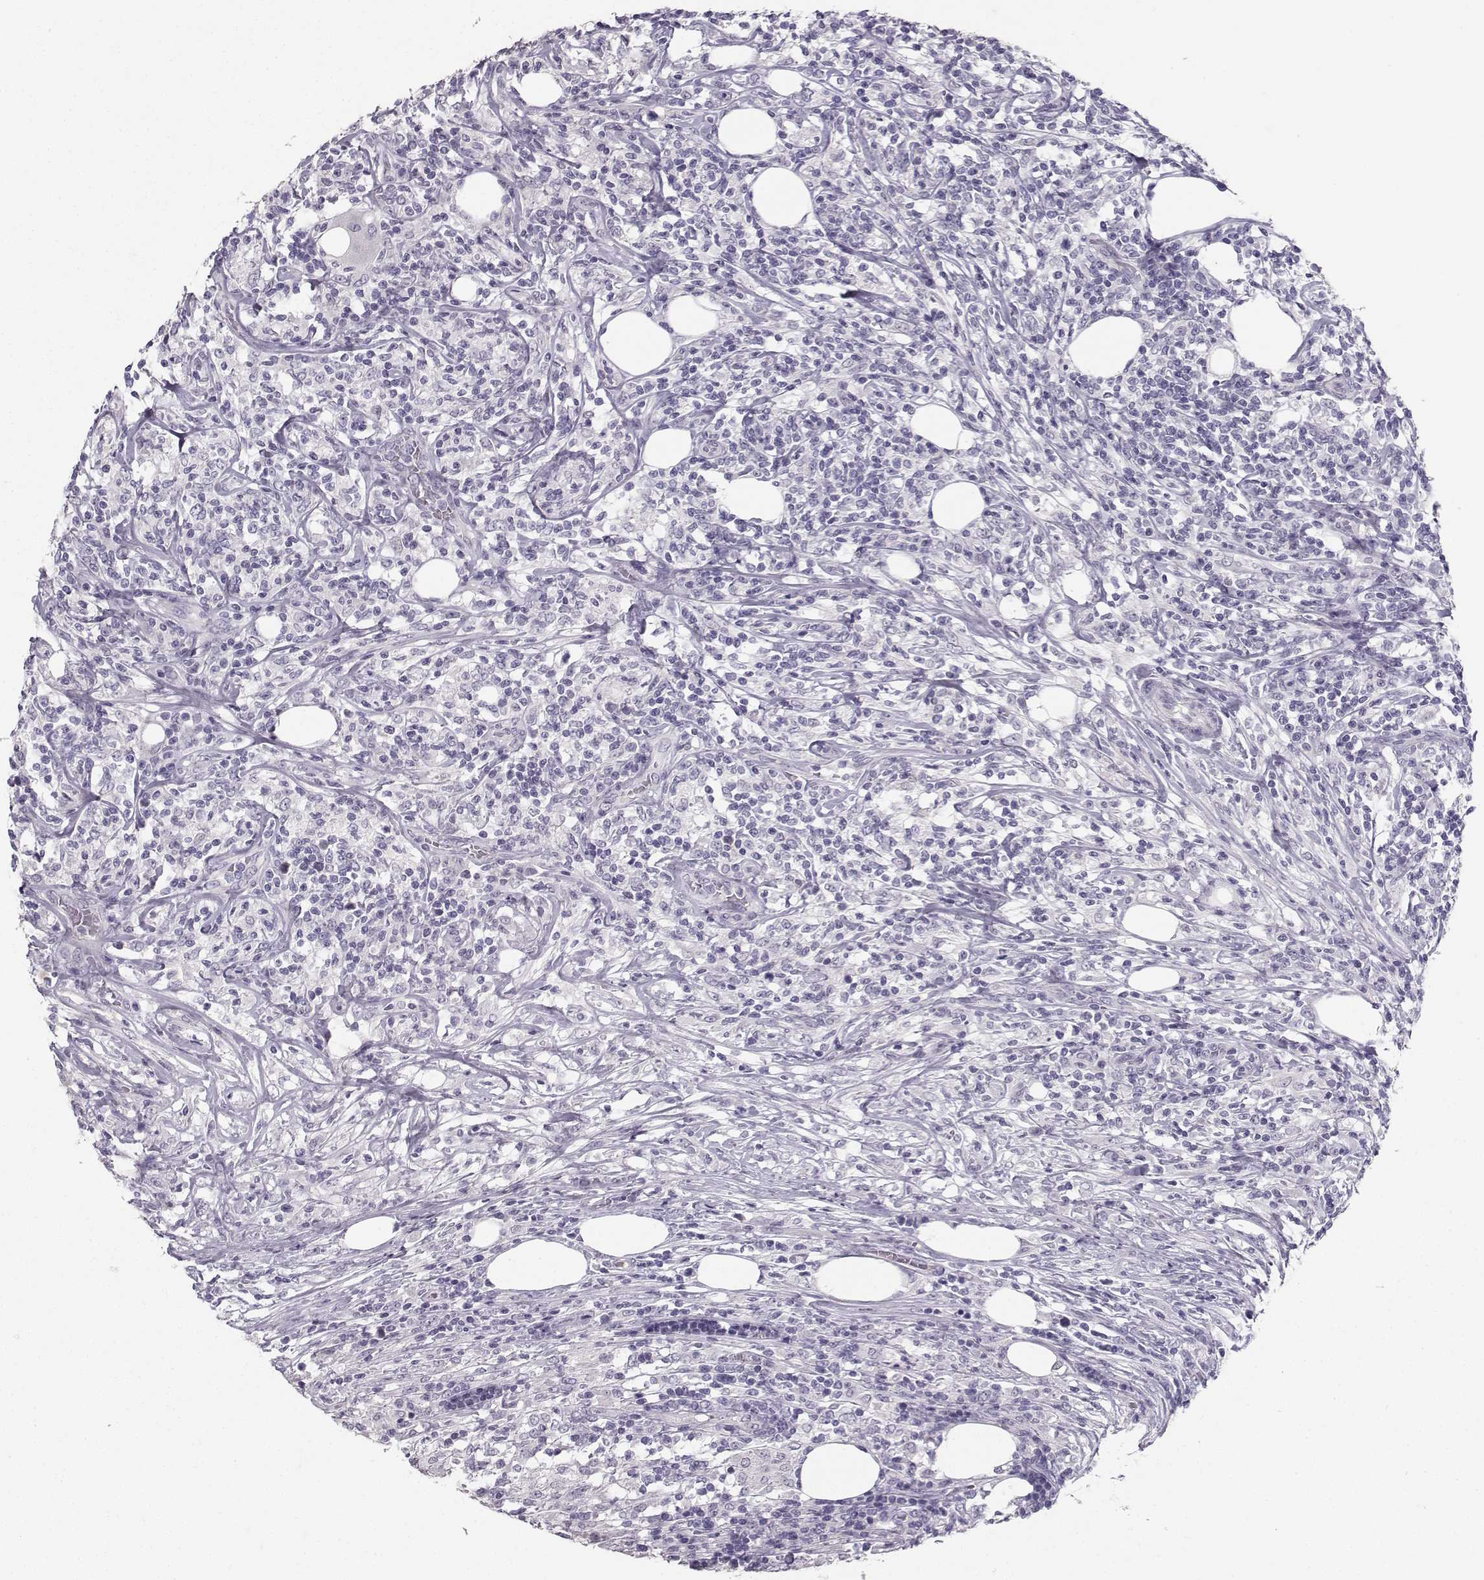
{"staining": {"intensity": "negative", "quantity": "none", "location": "none"}, "tissue": "lymphoma", "cell_type": "Tumor cells", "image_type": "cancer", "snomed": [{"axis": "morphology", "description": "Malignant lymphoma, non-Hodgkin's type, High grade"}, {"axis": "topography", "description": "Lymph node"}], "caption": "High power microscopy micrograph of an immunohistochemistry image of malignant lymphoma, non-Hodgkin's type (high-grade), revealing no significant expression in tumor cells.", "gene": "PKP2", "patient": {"sex": "female", "age": 84}}